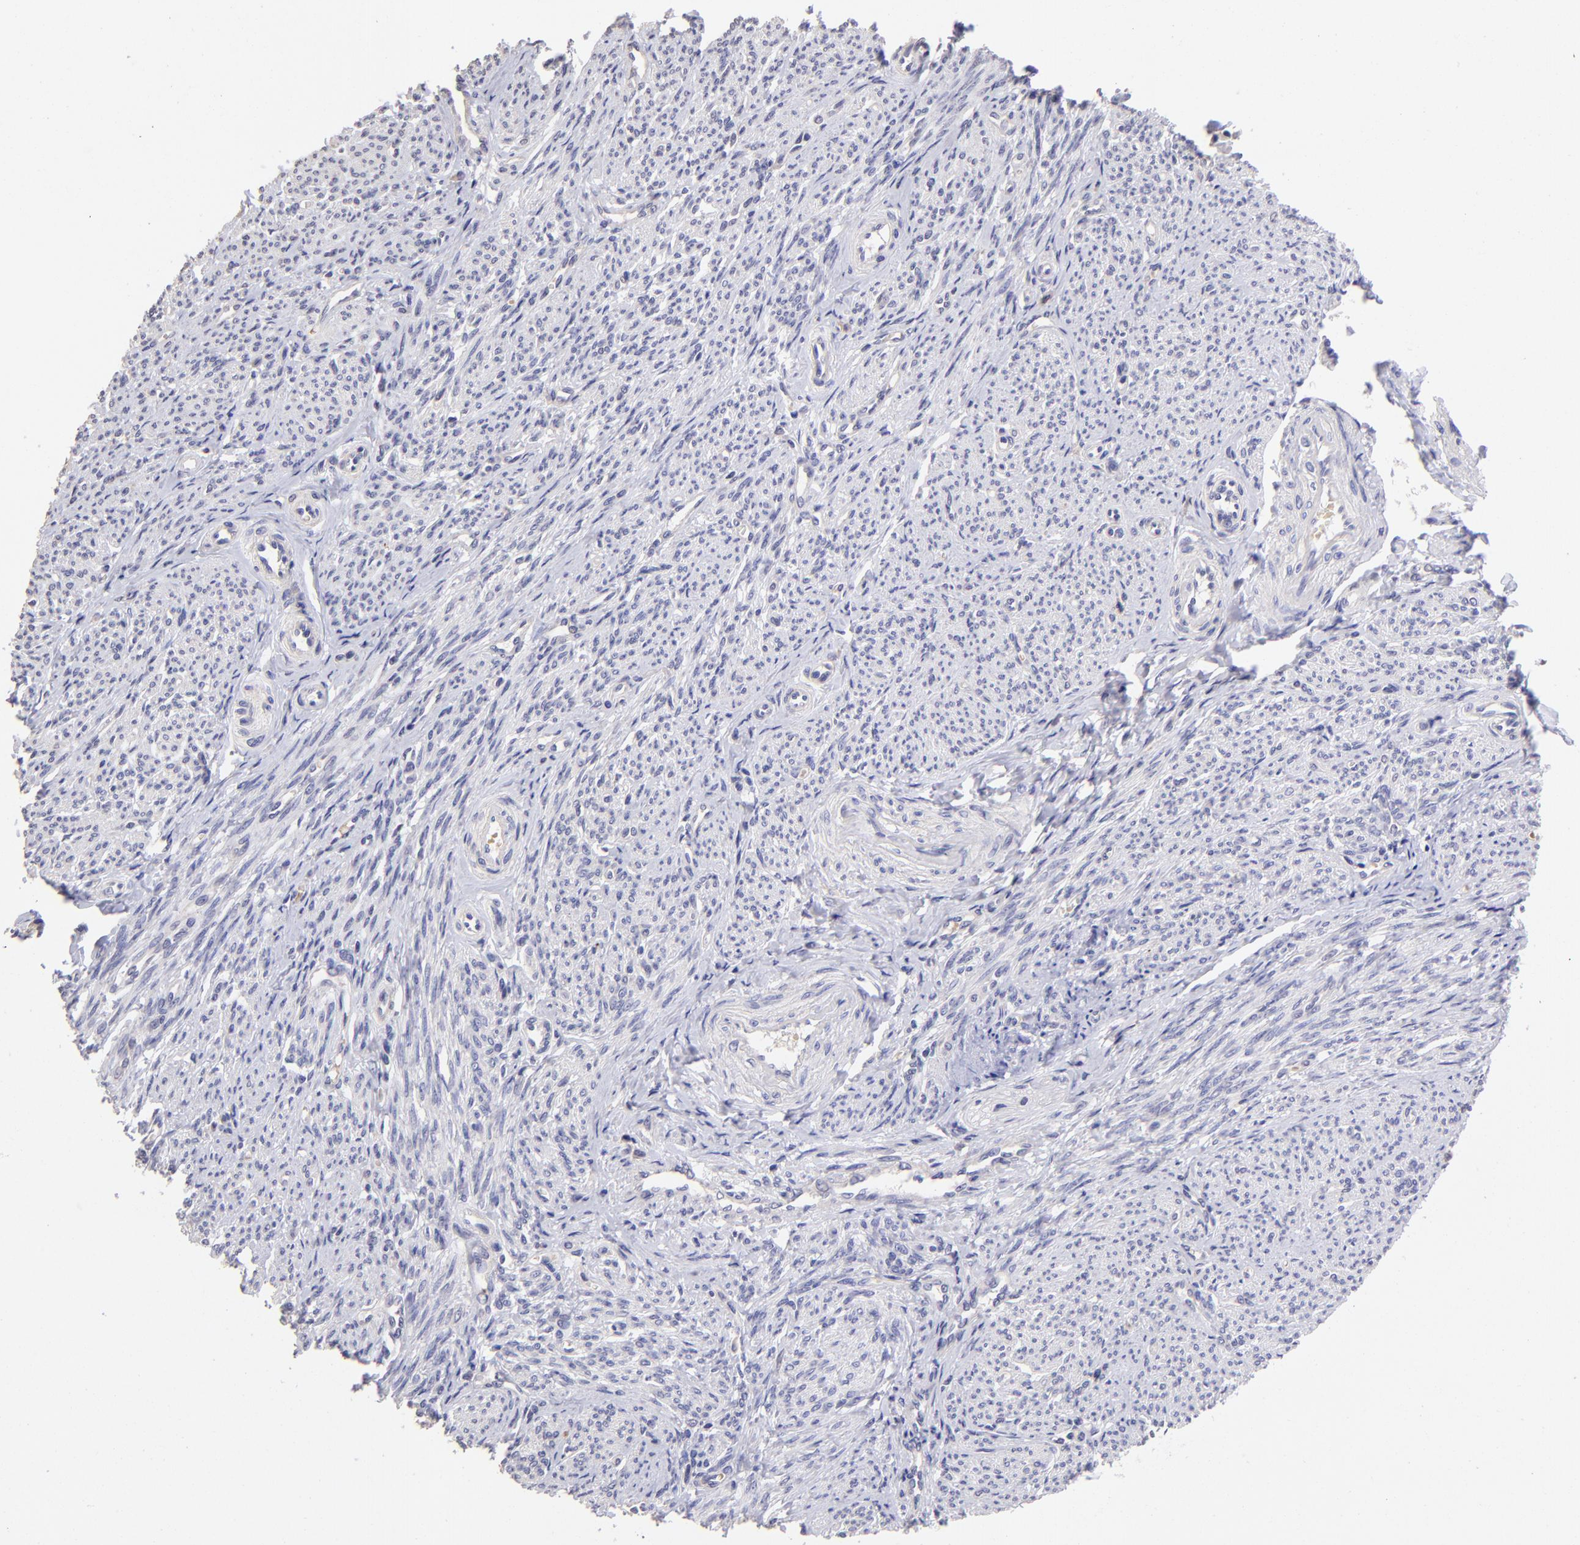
{"staining": {"intensity": "negative", "quantity": "none", "location": "none"}, "tissue": "smooth muscle", "cell_type": "Smooth muscle cells", "image_type": "normal", "snomed": [{"axis": "morphology", "description": "Normal tissue, NOS"}, {"axis": "topography", "description": "Smooth muscle"}], "caption": "High power microscopy histopathology image of an IHC image of unremarkable smooth muscle, revealing no significant positivity in smooth muscle cells.", "gene": "DNMT1", "patient": {"sex": "female", "age": 65}}